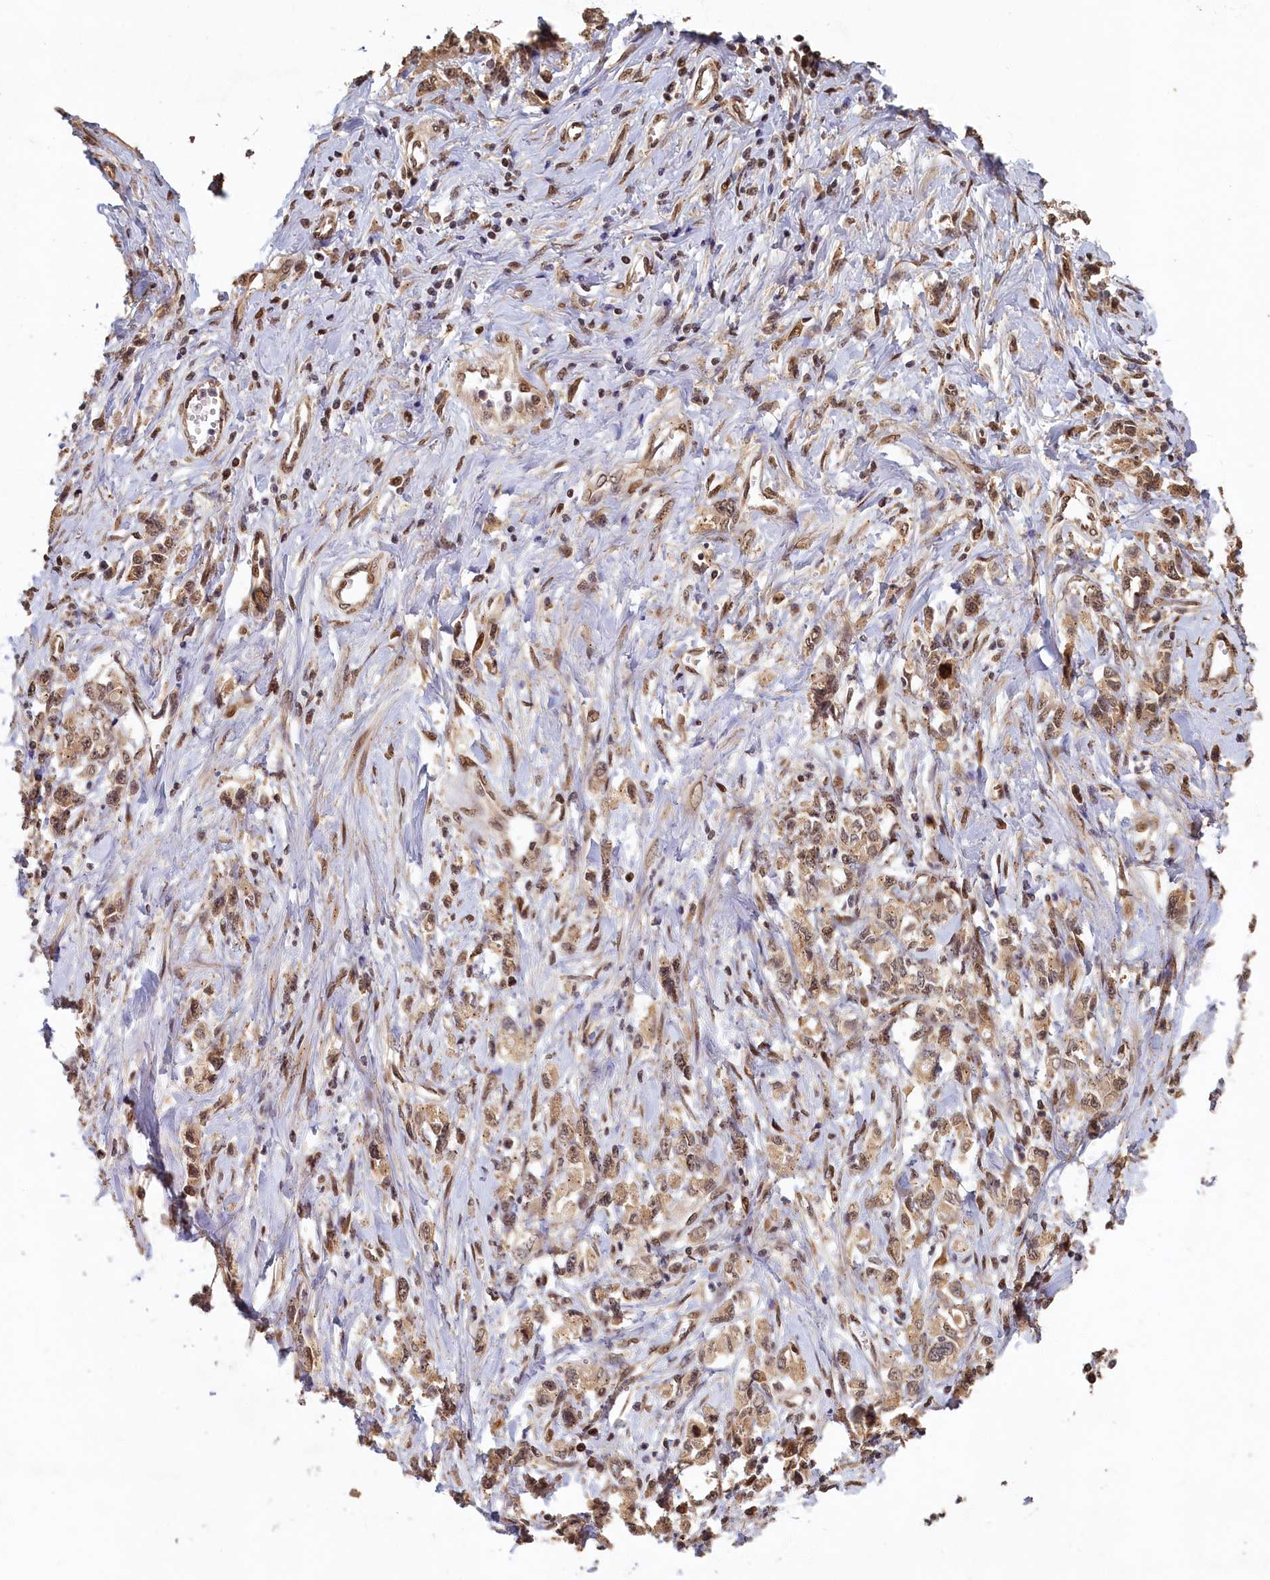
{"staining": {"intensity": "moderate", "quantity": ">75%", "location": "cytoplasmic/membranous,nuclear"}, "tissue": "stomach cancer", "cell_type": "Tumor cells", "image_type": "cancer", "snomed": [{"axis": "morphology", "description": "Adenocarcinoma, NOS"}, {"axis": "topography", "description": "Stomach"}], "caption": "A histopathology image of stomach cancer (adenocarcinoma) stained for a protein shows moderate cytoplasmic/membranous and nuclear brown staining in tumor cells.", "gene": "CKAP2L", "patient": {"sex": "female", "age": 76}}